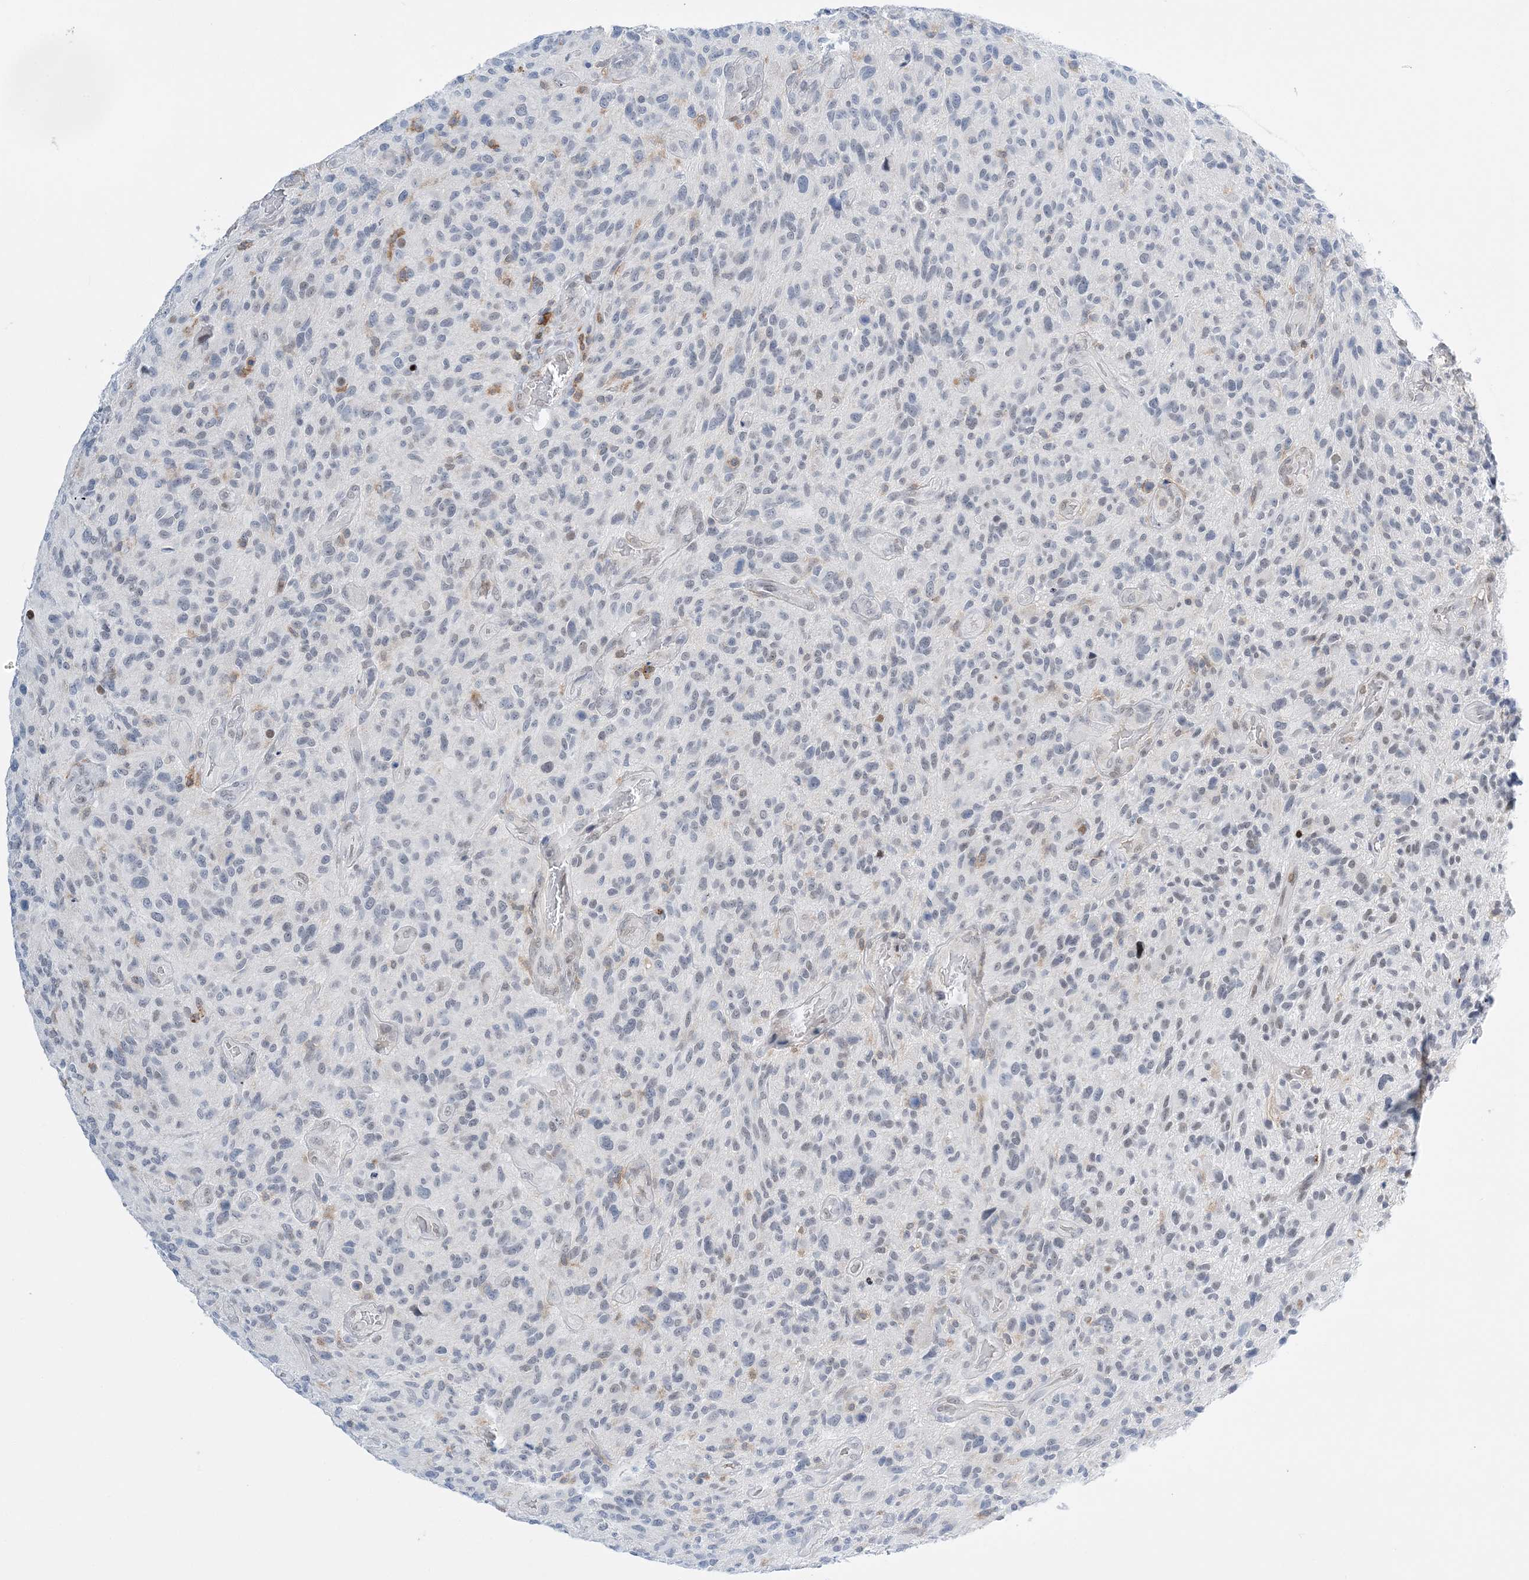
{"staining": {"intensity": "negative", "quantity": "none", "location": "none"}, "tissue": "glioma", "cell_type": "Tumor cells", "image_type": "cancer", "snomed": [{"axis": "morphology", "description": "Glioma, malignant, High grade"}, {"axis": "topography", "description": "Brain"}], "caption": "DAB (3,3'-diaminobenzidine) immunohistochemical staining of human malignant glioma (high-grade) shows no significant staining in tumor cells.", "gene": "PRMT9", "patient": {"sex": "male", "age": 47}}